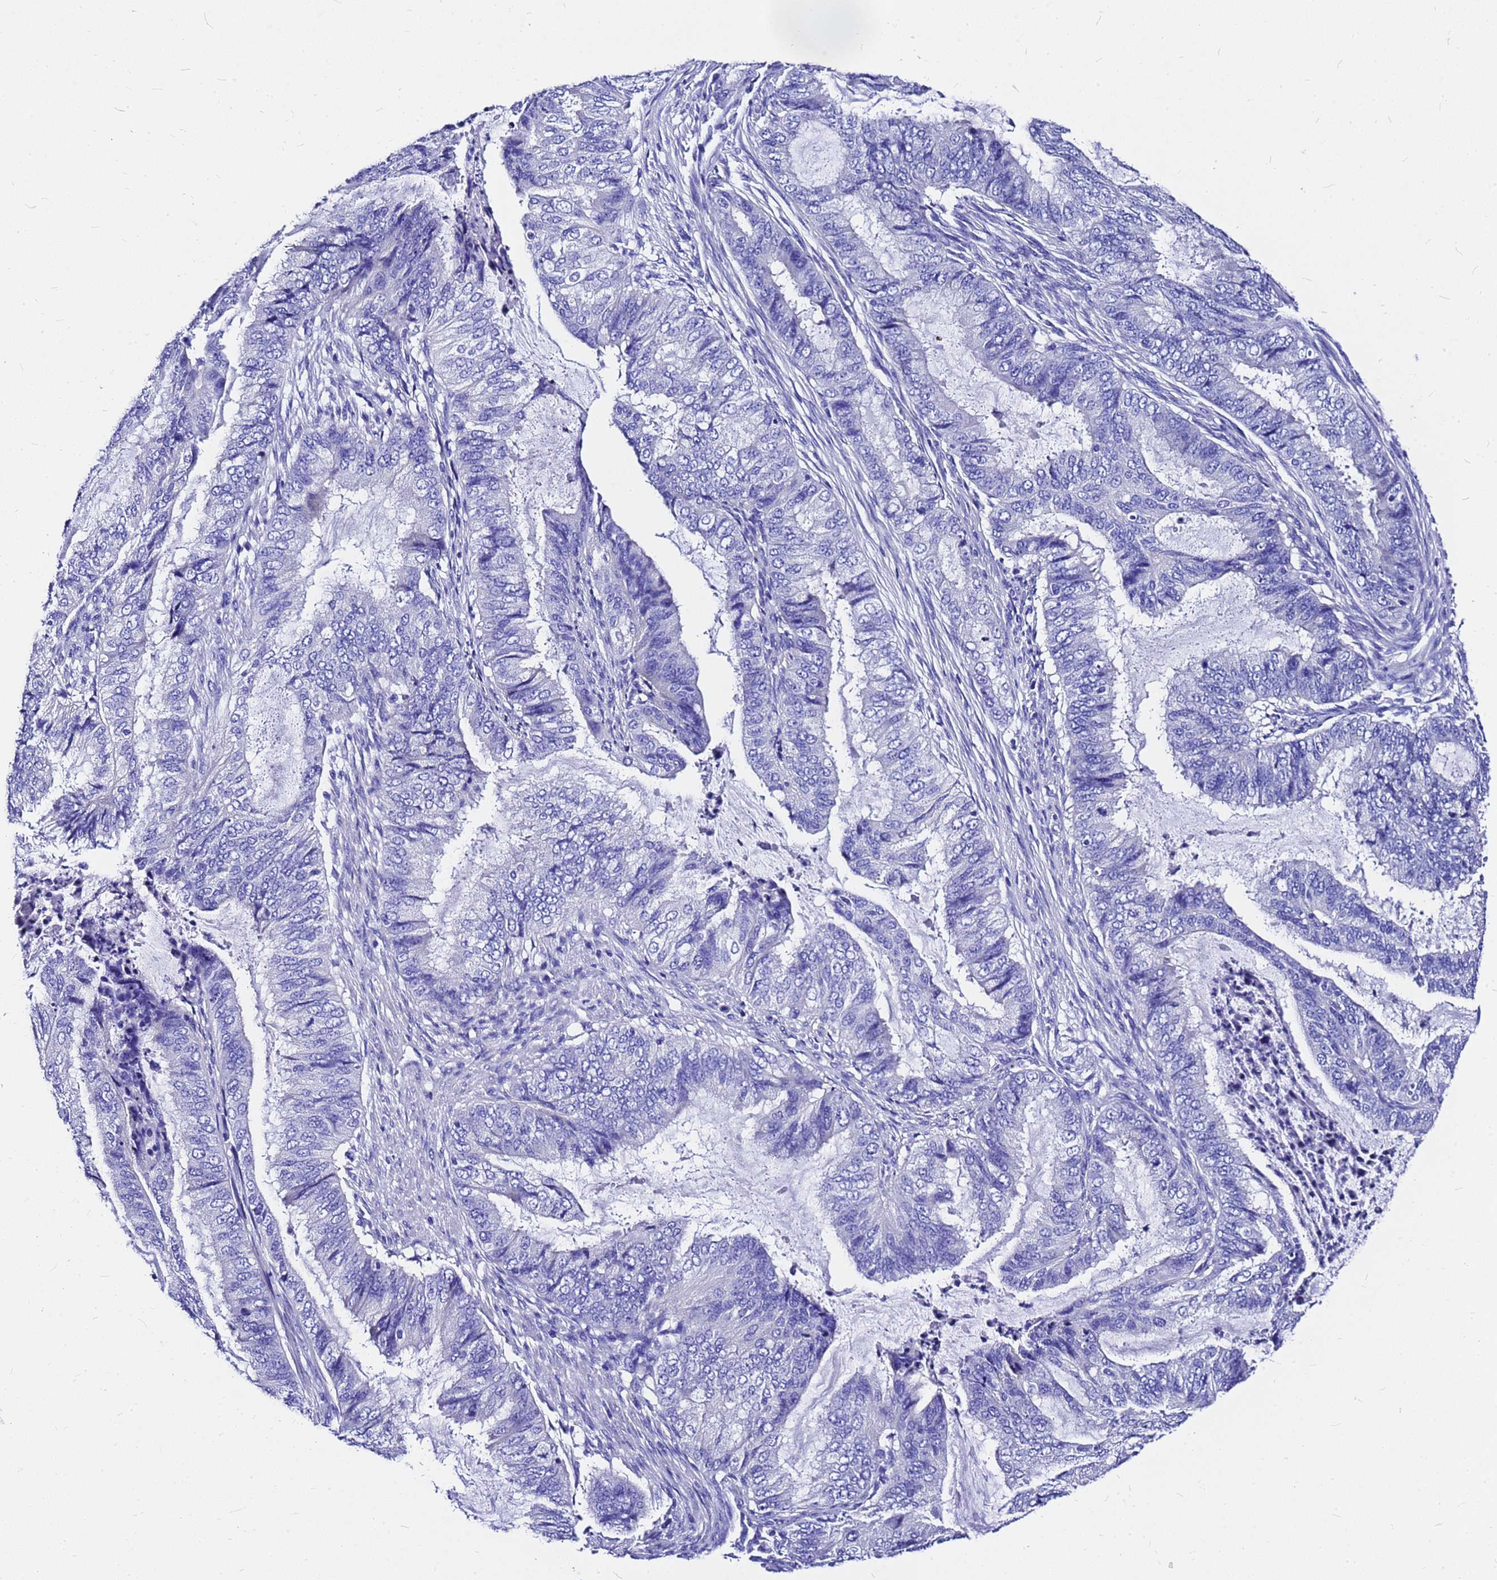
{"staining": {"intensity": "negative", "quantity": "none", "location": "none"}, "tissue": "endometrial cancer", "cell_type": "Tumor cells", "image_type": "cancer", "snomed": [{"axis": "morphology", "description": "Adenocarcinoma, NOS"}, {"axis": "topography", "description": "Endometrium"}], "caption": "The micrograph reveals no significant positivity in tumor cells of endometrial cancer. (DAB (3,3'-diaminobenzidine) immunohistochemistry (IHC) with hematoxylin counter stain).", "gene": "HERC4", "patient": {"sex": "female", "age": 51}}